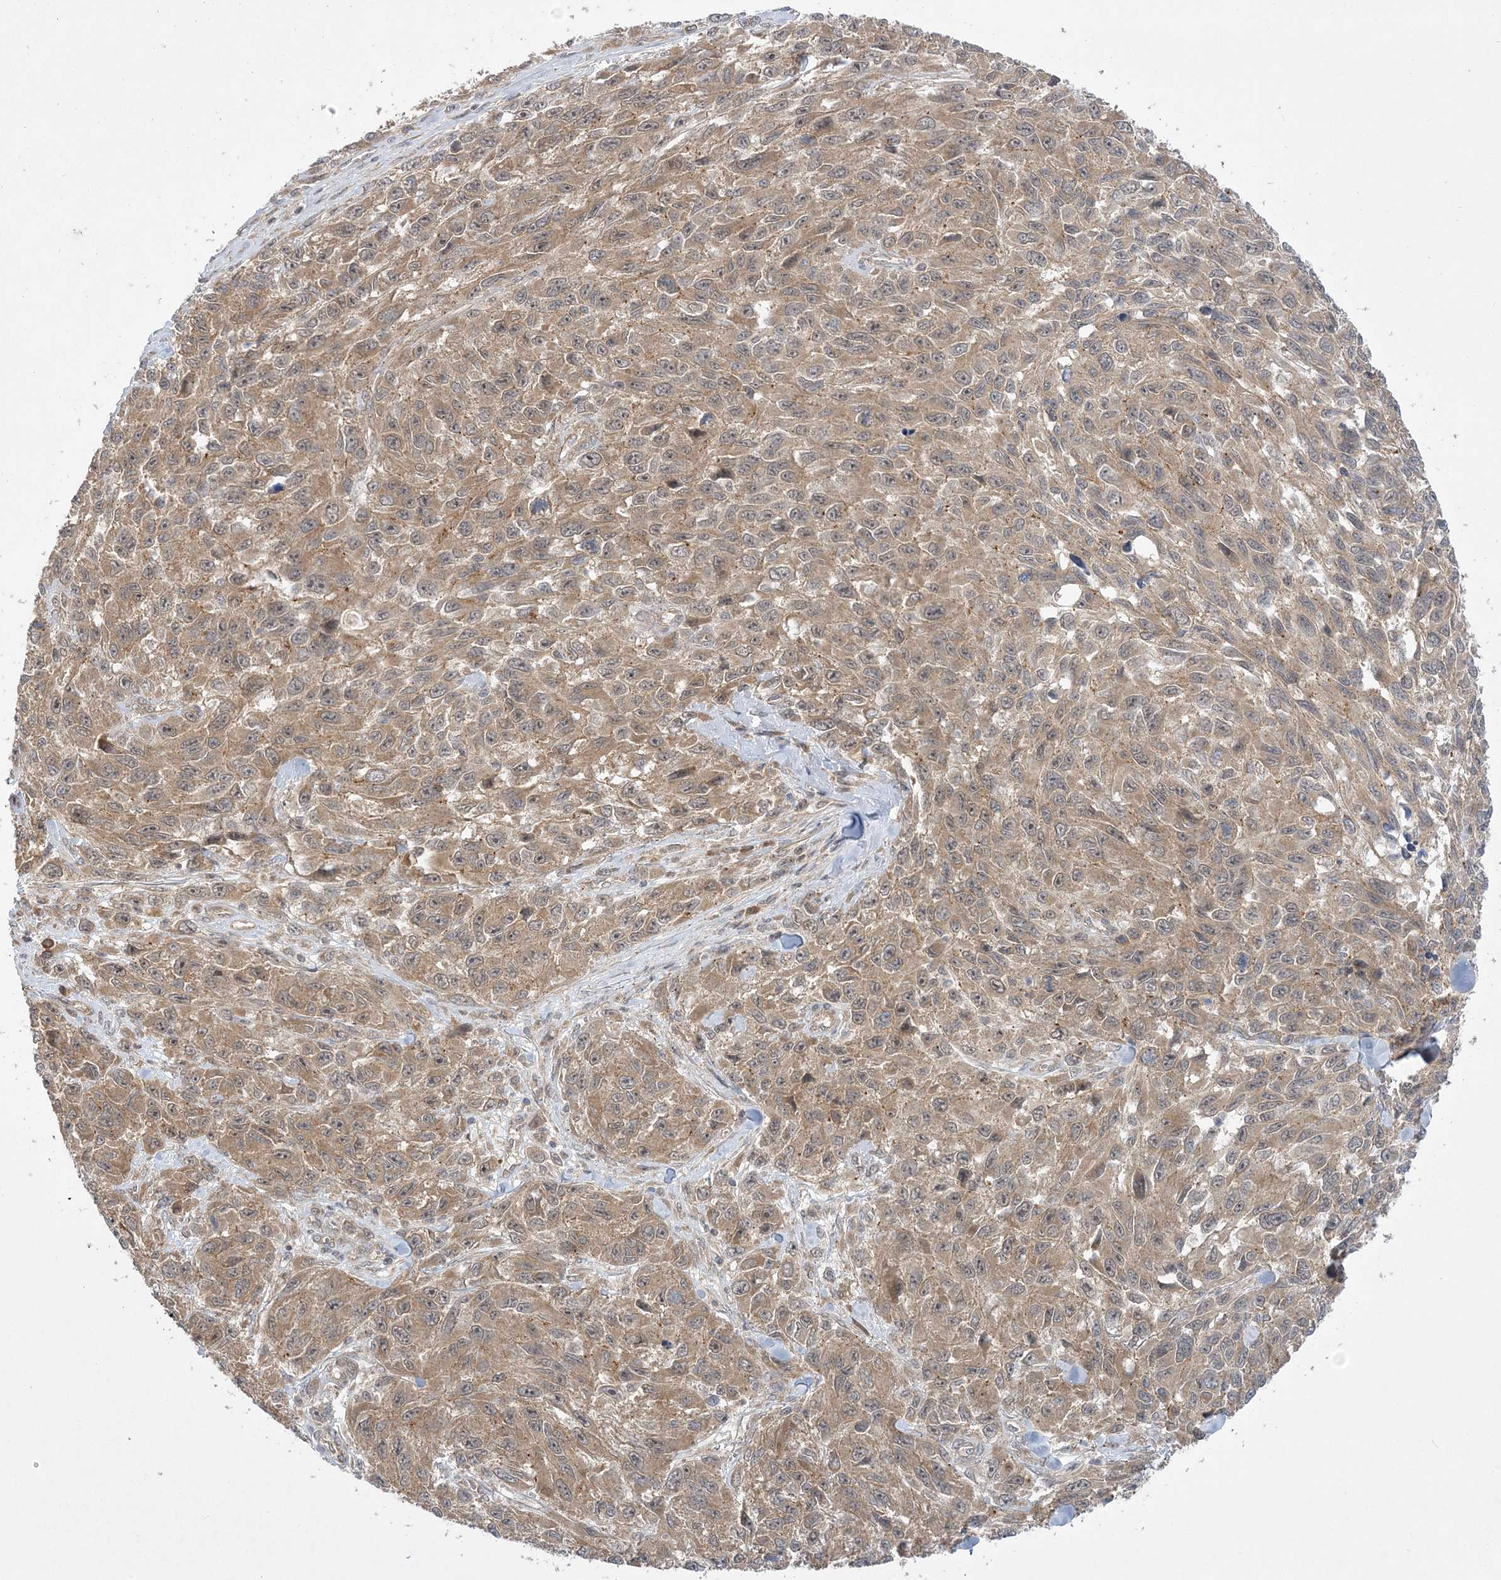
{"staining": {"intensity": "weak", "quantity": ">75%", "location": "cytoplasmic/membranous"}, "tissue": "melanoma", "cell_type": "Tumor cells", "image_type": "cancer", "snomed": [{"axis": "morphology", "description": "Malignant melanoma, NOS"}, {"axis": "topography", "description": "Skin"}], "caption": "Brown immunohistochemical staining in human melanoma shows weak cytoplasmic/membranous positivity in about >75% of tumor cells. Using DAB (3,3'-diaminobenzidine) (brown) and hematoxylin (blue) stains, captured at high magnification using brightfield microscopy.", "gene": "MMADHC", "patient": {"sex": "female", "age": 96}}